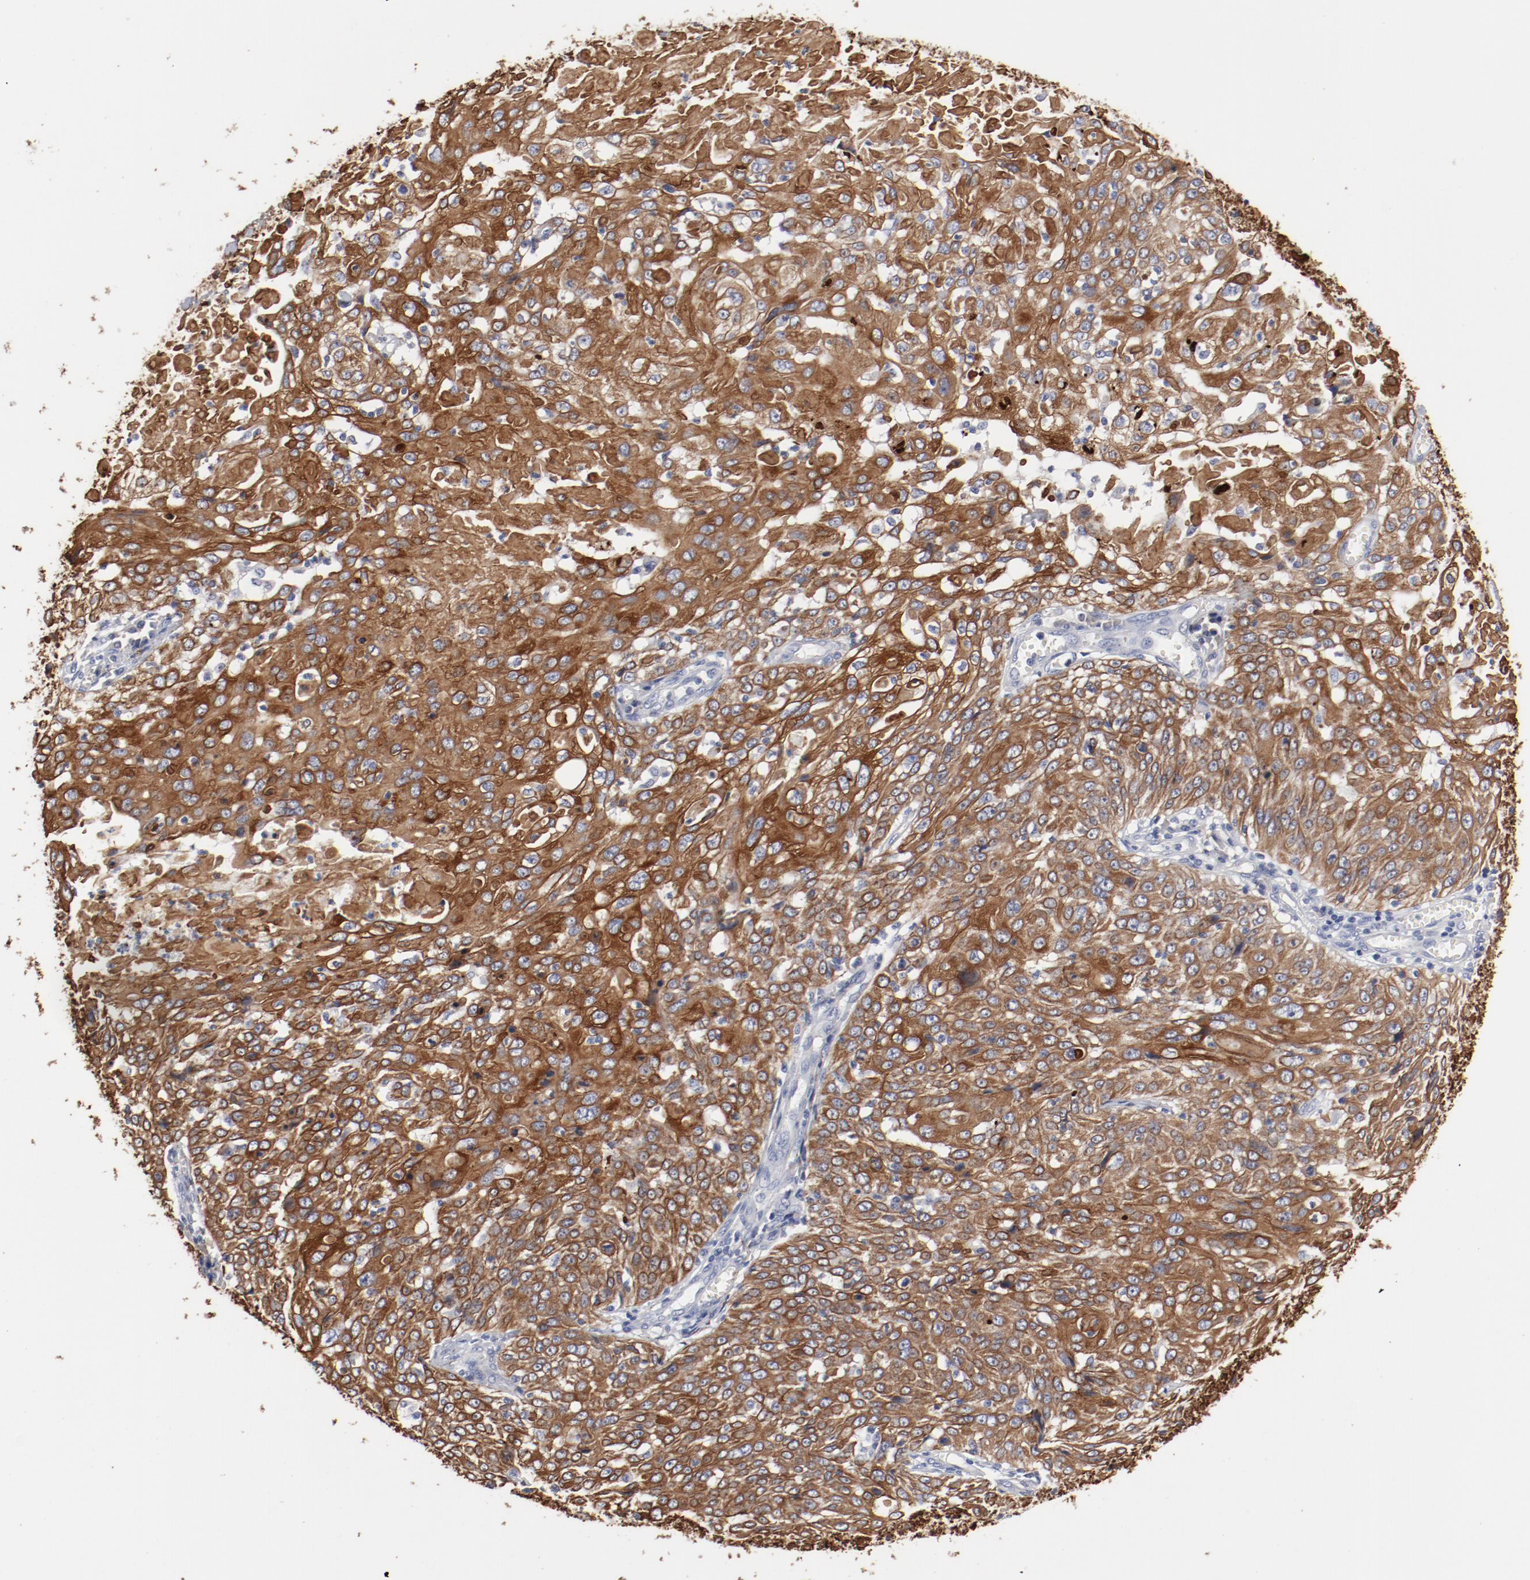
{"staining": {"intensity": "strong", "quantity": ">75%", "location": "cytoplasmic/membranous"}, "tissue": "cervical cancer", "cell_type": "Tumor cells", "image_type": "cancer", "snomed": [{"axis": "morphology", "description": "Squamous cell carcinoma, NOS"}, {"axis": "topography", "description": "Cervix"}], "caption": "Strong cytoplasmic/membranous protein expression is appreciated in approximately >75% of tumor cells in cervical cancer.", "gene": "TSPAN6", "patient": {"sex": "female", "age": 39}}